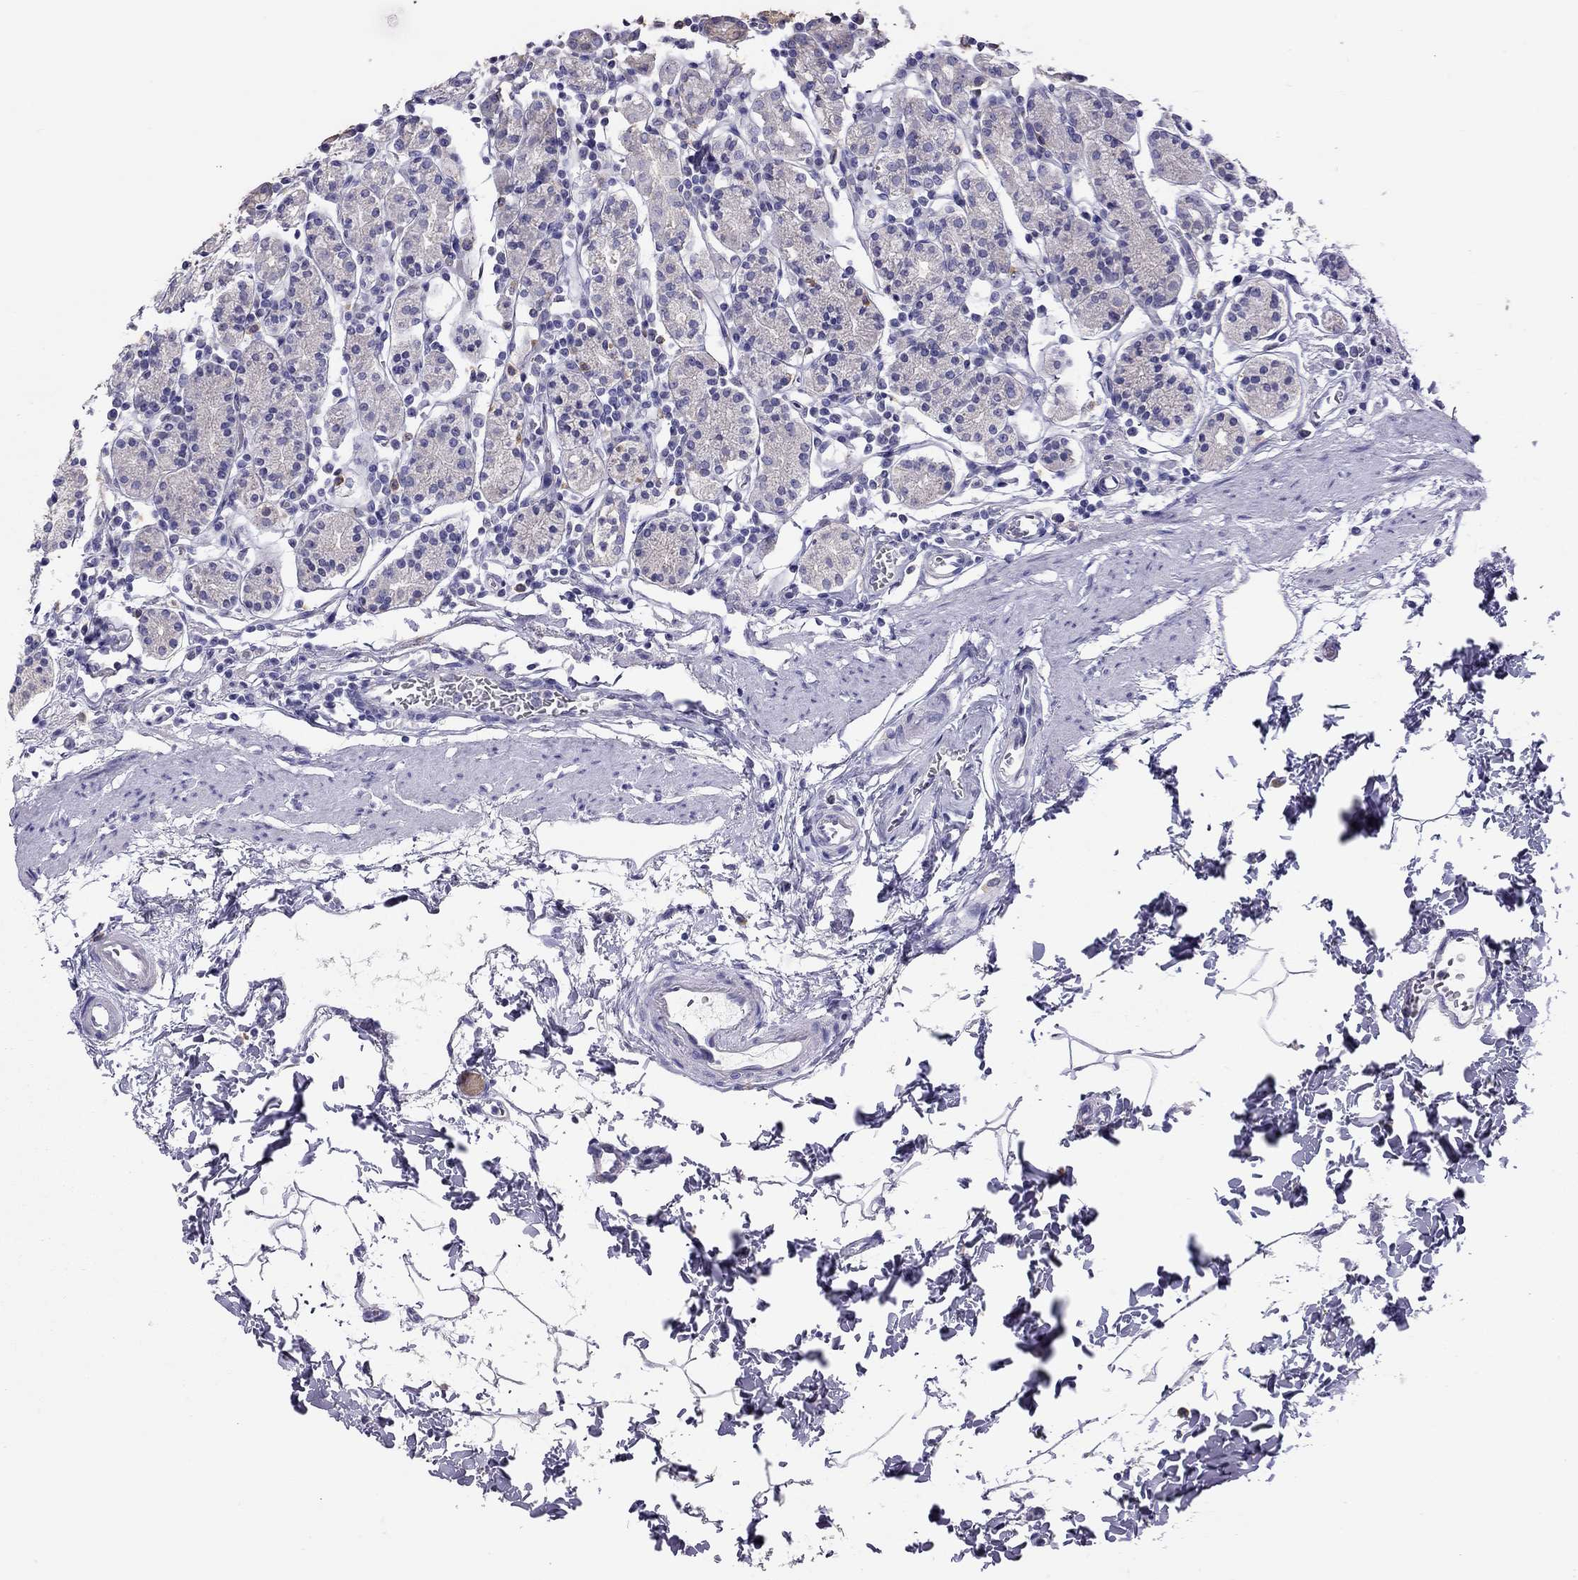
{"staining": {"intensity": "moderate", "quantity": "25%-75%", "location": "cytoplasmic/membranous"}, "tissue": "stomach", "cell_type": "Glandular cells", "image_type": "normal", "snomed": [{"axis": "morphology", "description": "Normal tissue, NOS"}, {"axis": "topography", "description": "Stomach, upper"}, {"axis": "topography", "description": "Stomach"}], "caption": "Immunohistochemistry of normal stomach exhibits medium levels of moderate cytoplasmic/membranous expression in about 25%-75% of glandular cells.", "gene": "ALOX15B", "patient": {"sex": "male", "age": 62}}